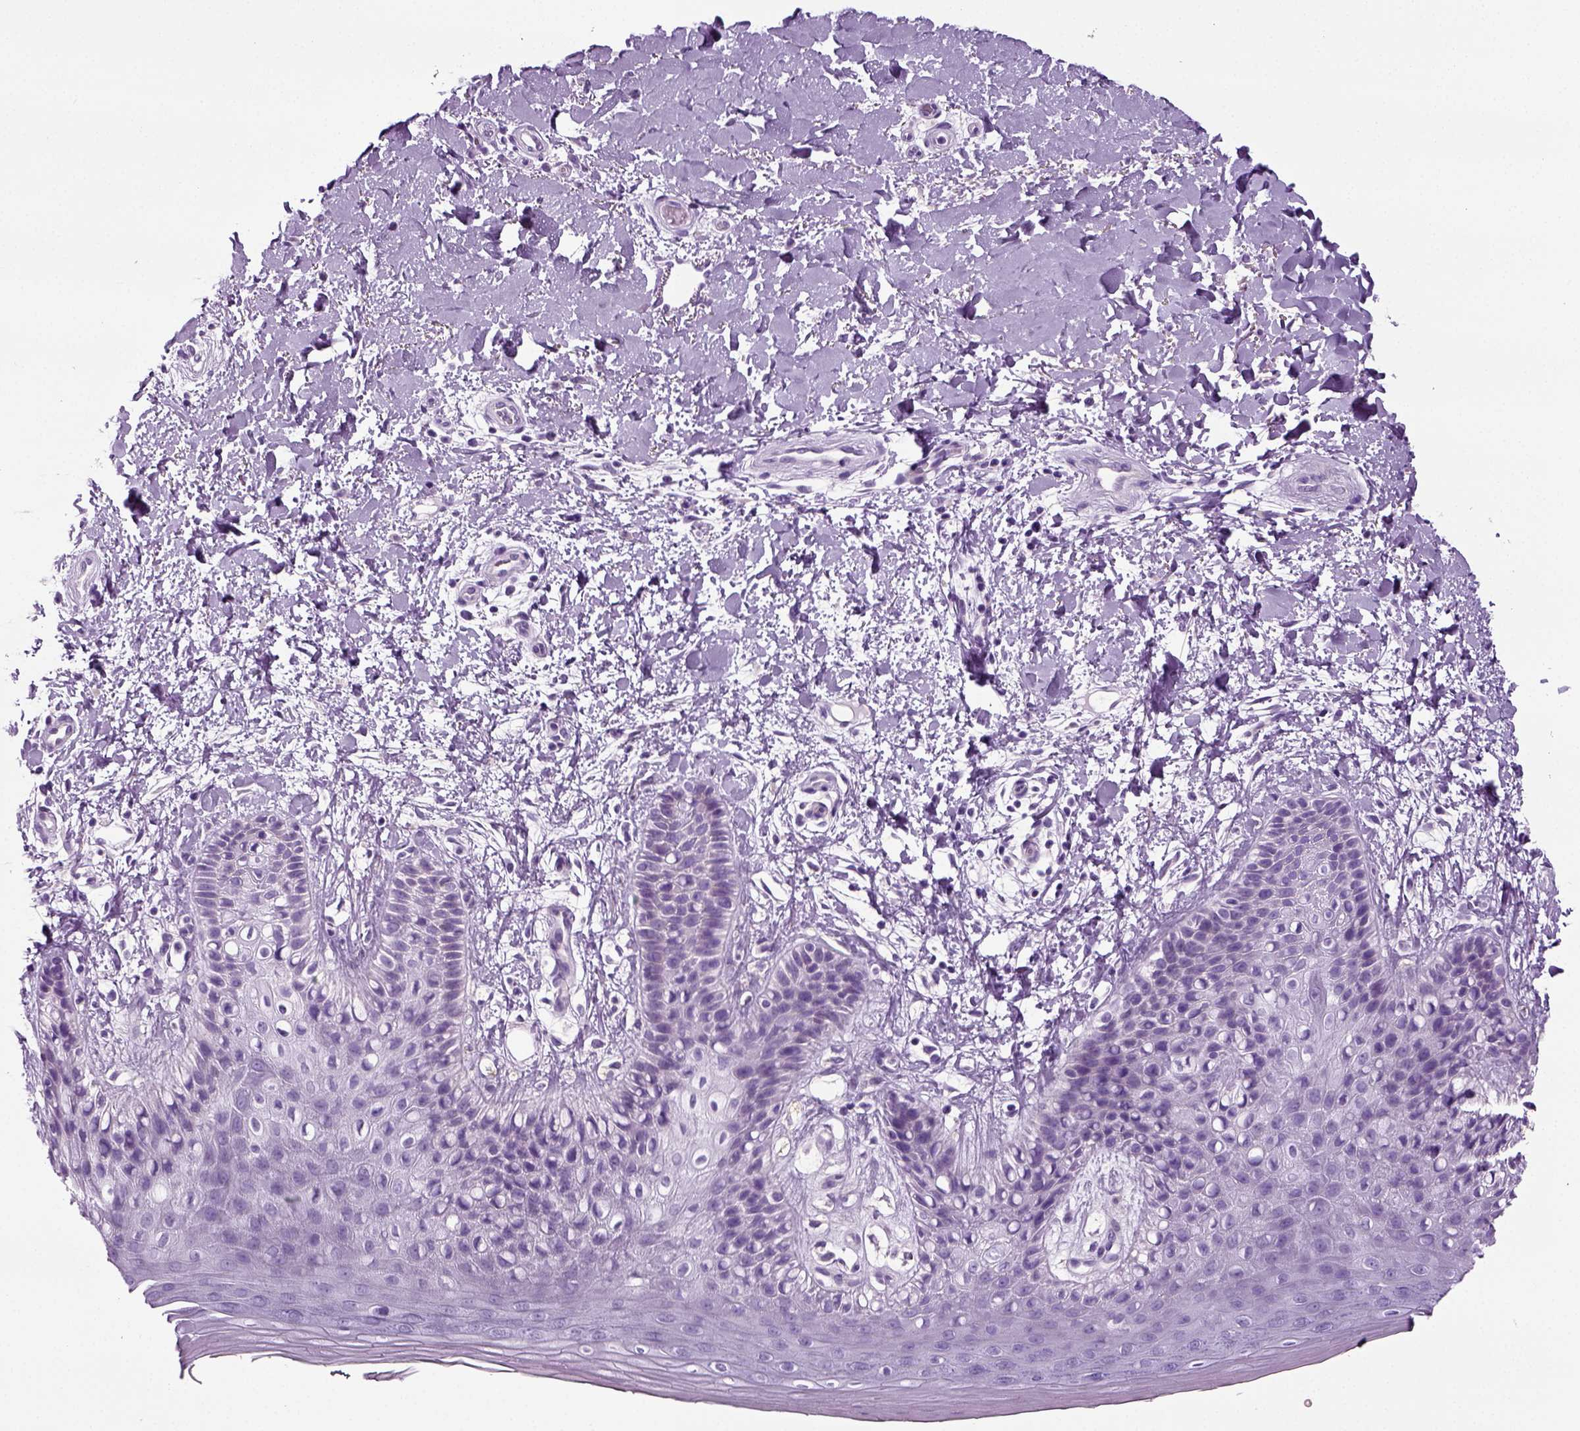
{"staining": {"intensity": "negative", "quantity": "none", "location": "none"}, "tissue": "skin", "cell_type": "Epidermal cells", "image_type": "normal", "snomed": [{"axis": "morphology", "description": "Normal tissue, NOS"}, {"axis": "topography", "description": "Anal"}], "caption": "Immunohistochemical staining of unremarkable human skin demonstrates no significant positivity in epidermal cells. The staining was performed using DAB to visualize the protein expression in brown, while the nuclei were stained in blue with hematoxylin (Magnification: 20x).", "gene": "CD109", "patient": {"sex": "male", "age": 36}}